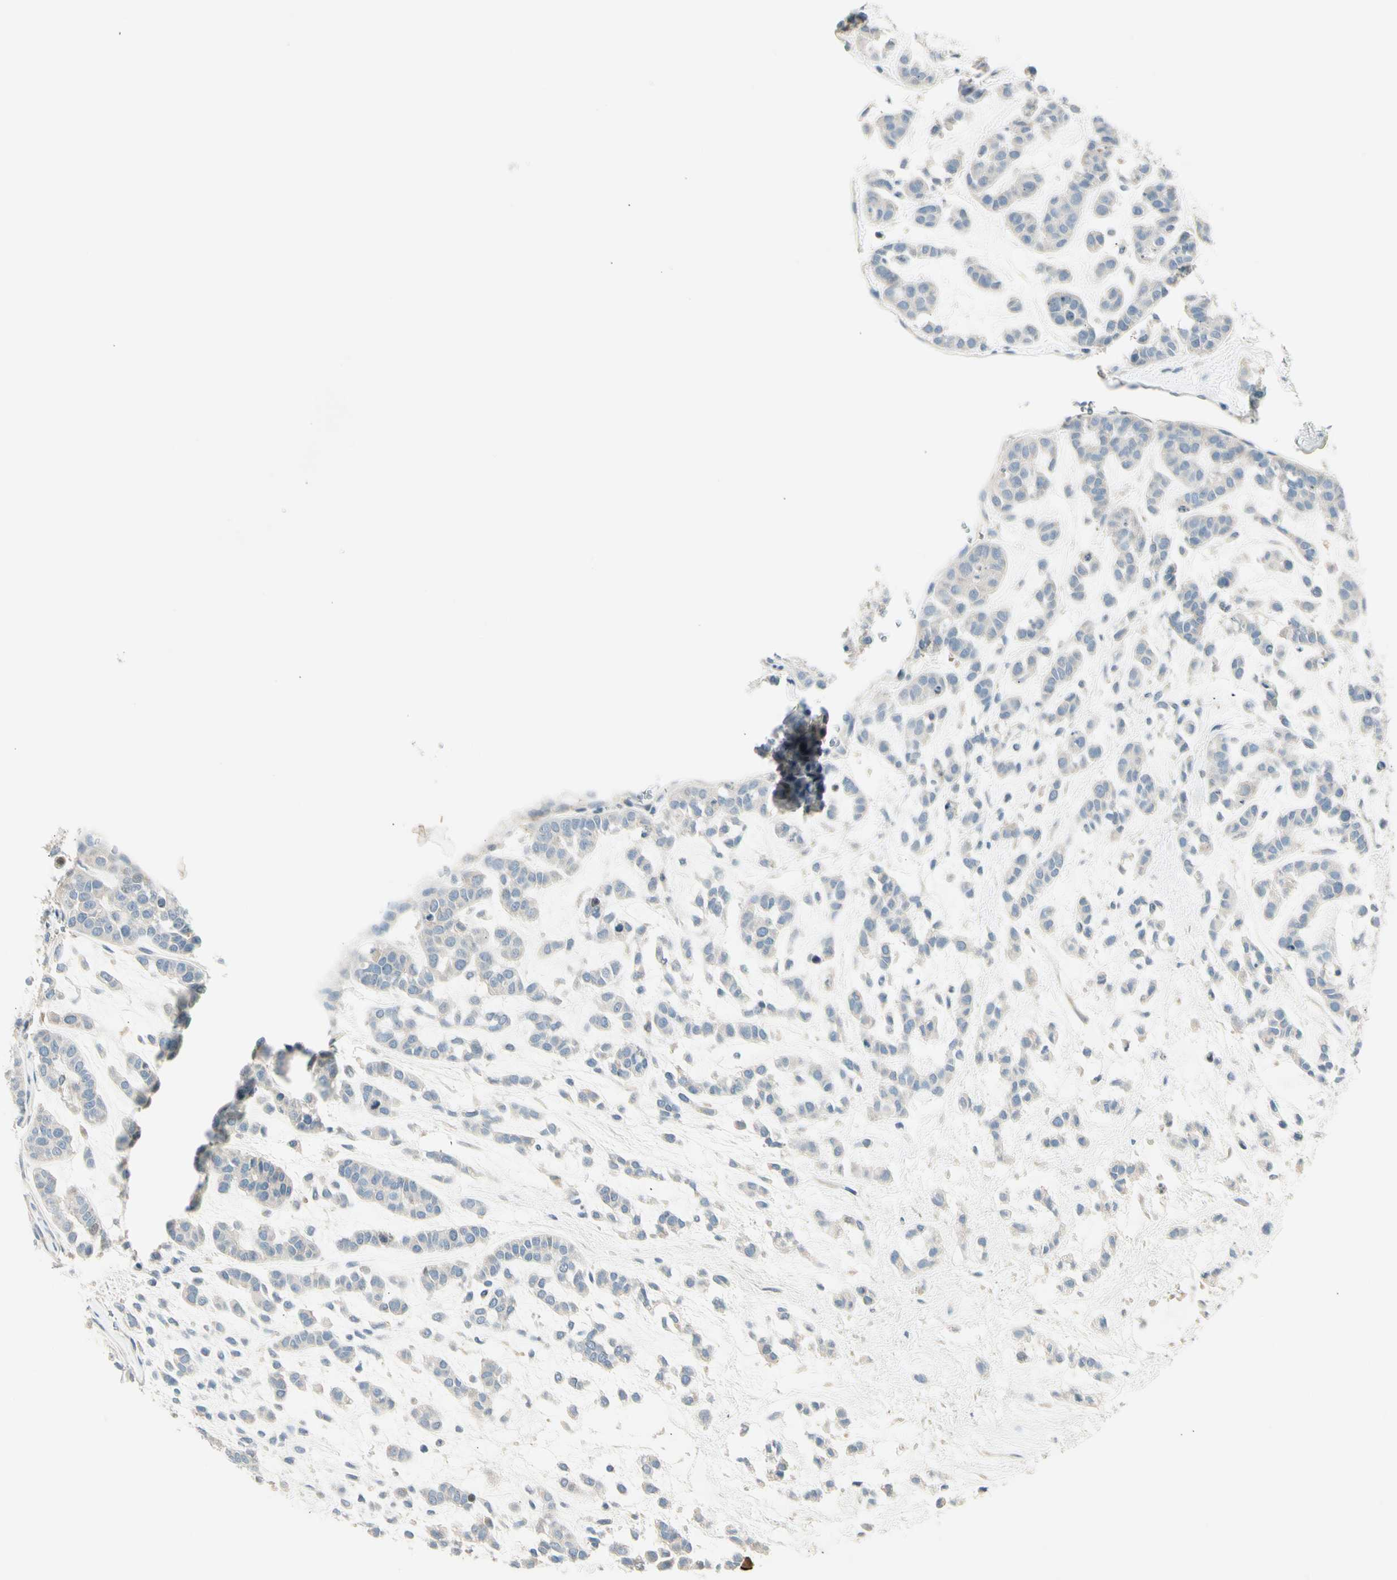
{"staining": {"intensity": "negative", "quantity": "none", "location": "none"}, "tissue": "head and neck cancer", "cell_type": "Tumor cells", "image_type": "cancer", "snomed": [{"axis": "morphology", "description": "Adenocarcinoma, NOS"}, {"axis": "morphology", "description": "Adenoma, NOS"}, {"axis": "topography", "description": "Head-Neck"}], "caption": "This is an immunohistochemistry (IHC) histopathology image of human head and neck adenoma. There is no positivity in tumor cells.", "gene": "ADGRA3", "patient": {"sex": "female", "age": 55}}